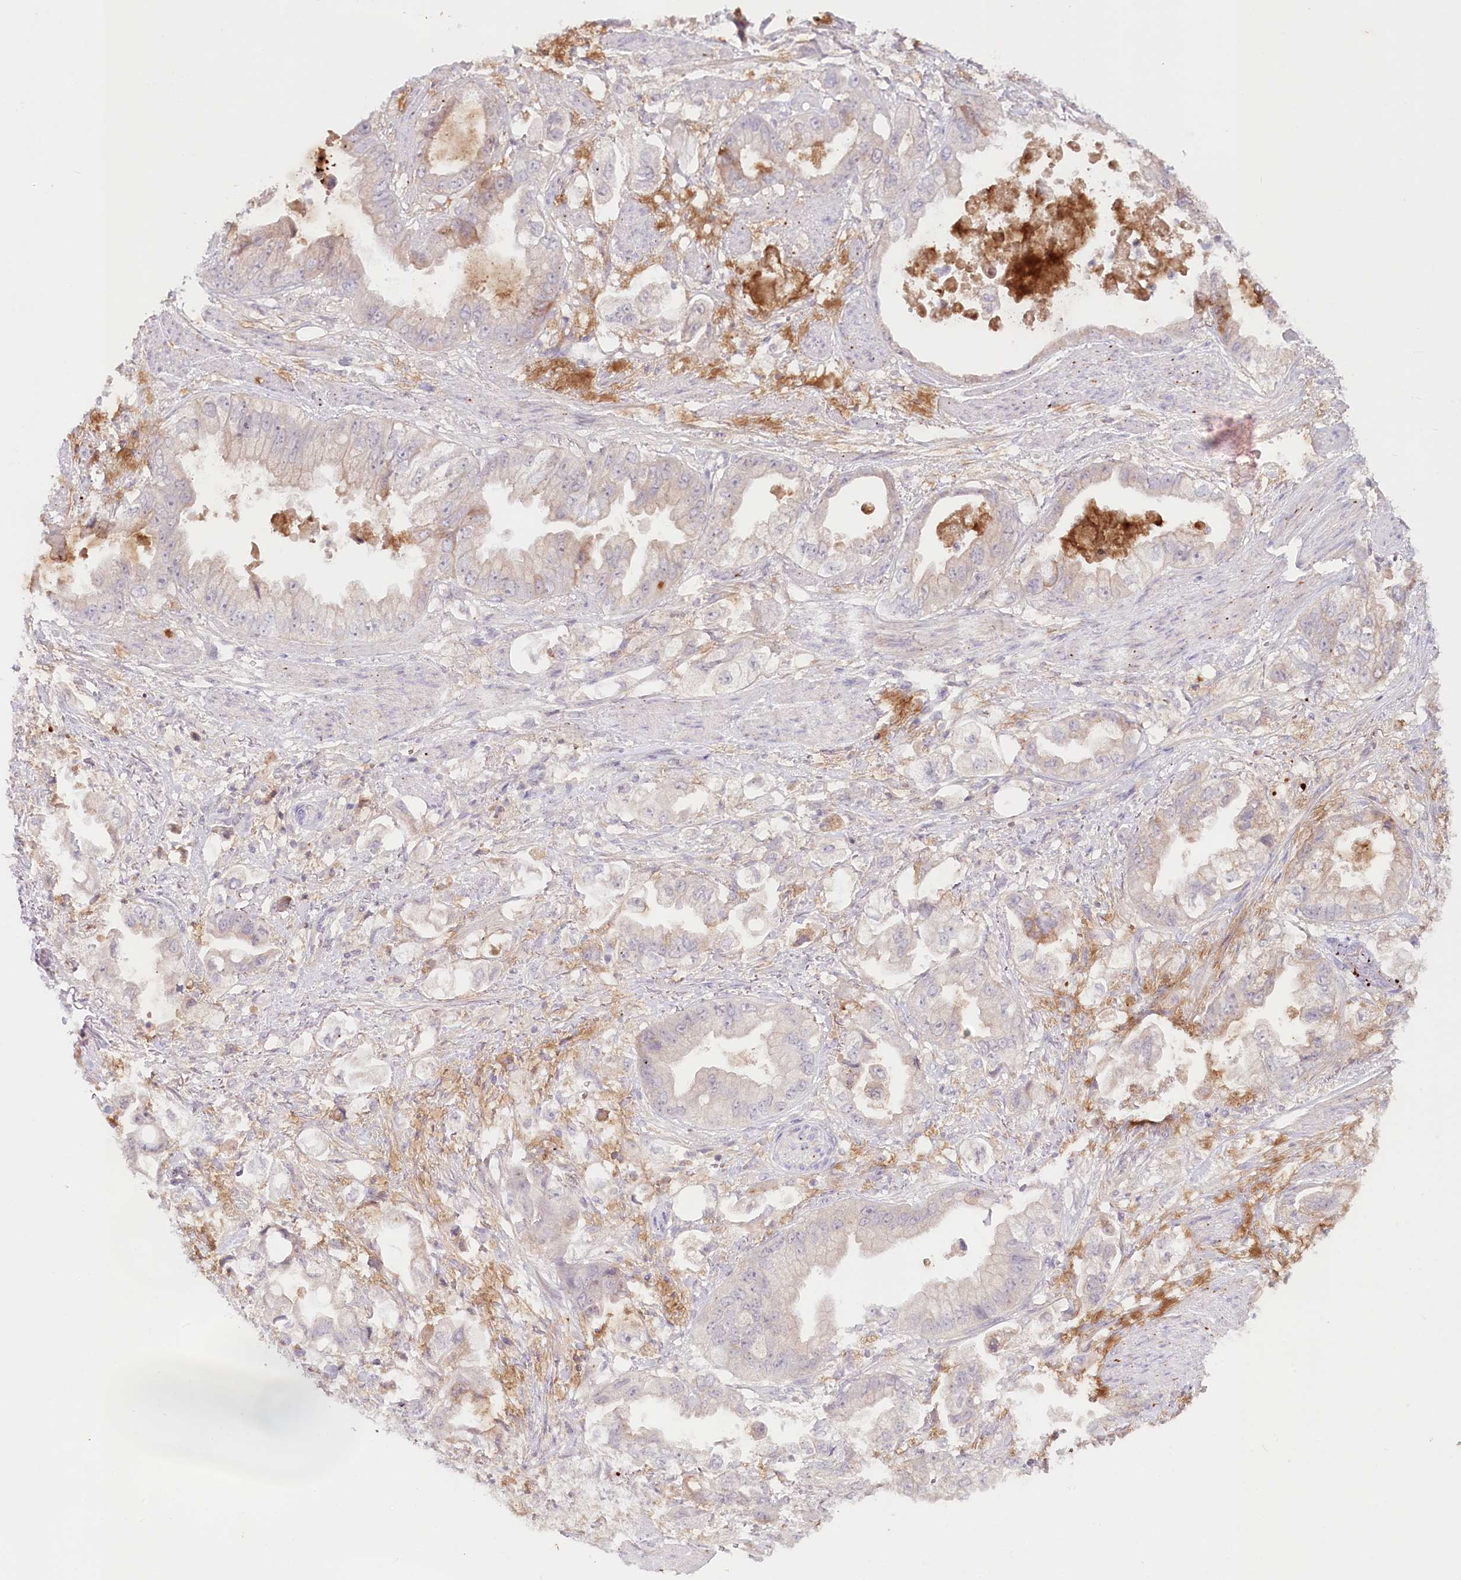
{"staining": {"intensity": "negative", "quantity": "none", "location": "none"}, "tissue": "stomach cancer", "cell_type": "Tumor cells", "image_type": "cancer", "snomed": [{"axis": "morphology", "description": "Adenocarcinoma, NOS"}, {"axis": "topography", "description": "Stomach"}], "caption": "Immunohistochemistry (IHC) of human stomach cancer displays no staining in tumor cells.", "gene": "PSAPL1", "patient": {"sex": "male", "age": 62}}